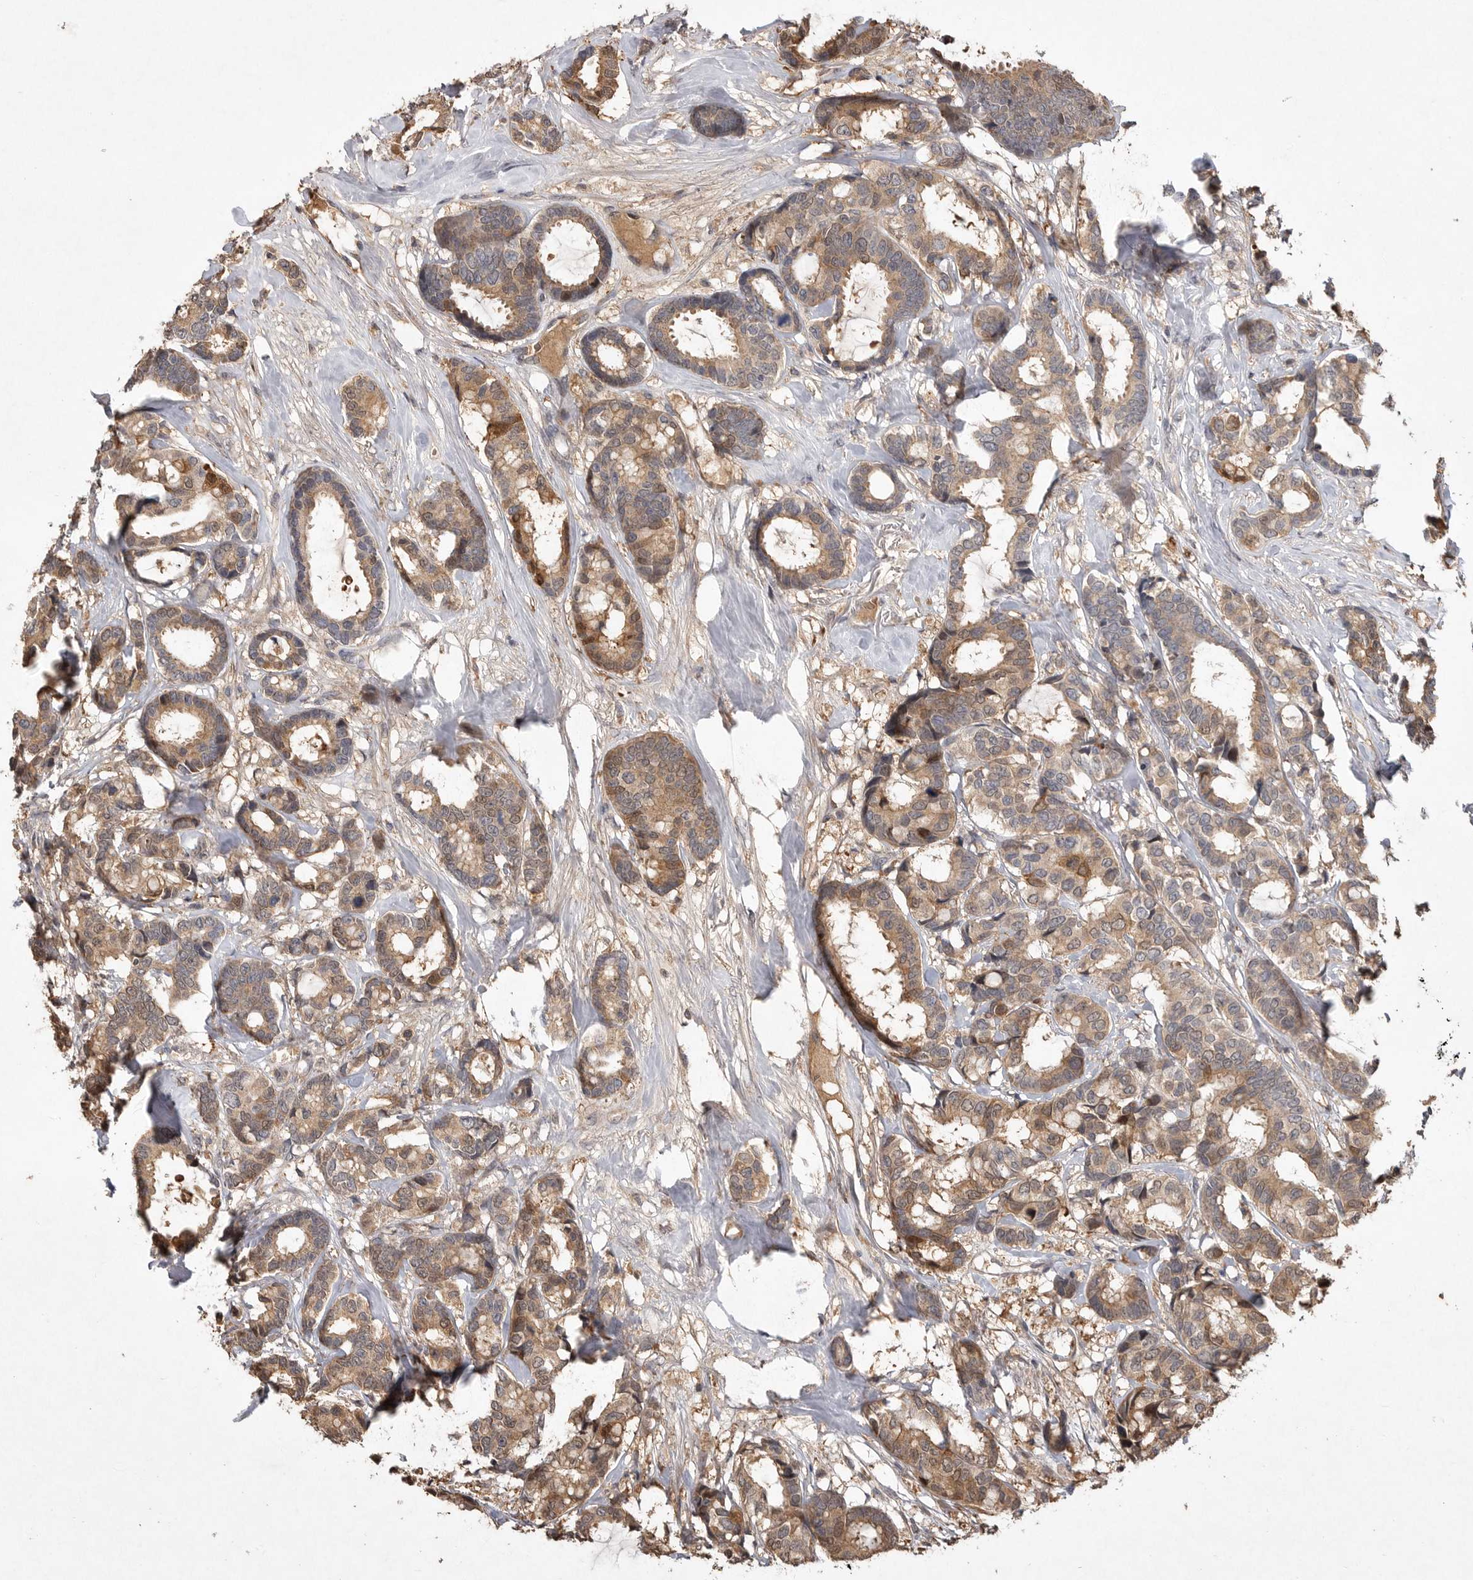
{"staining": {"intensity": "moderate", "quantity": ">75%", "location": "cytoplasmic/membranous"}, "tissue": "breast cancer", "cell_type": "Tumor cells", "image_type": "cancer", "snomed": [{"axis": "morphology", "description": "Duct carcinoma"}, {"axis": "topography", "description": "Breast"}], "caption": "A brown stain labels moderate cytoplasmic/membranous staining of a protein in breast cancer (invasive ductal carcinoma) tumor cells. The staining is performed using DAB brown chromogen to label protein expression. The nuclei are counter-stained blue using hematoxylin.", "gene": "VN1R4", "patient": {"sex": "female", "age": 87}}